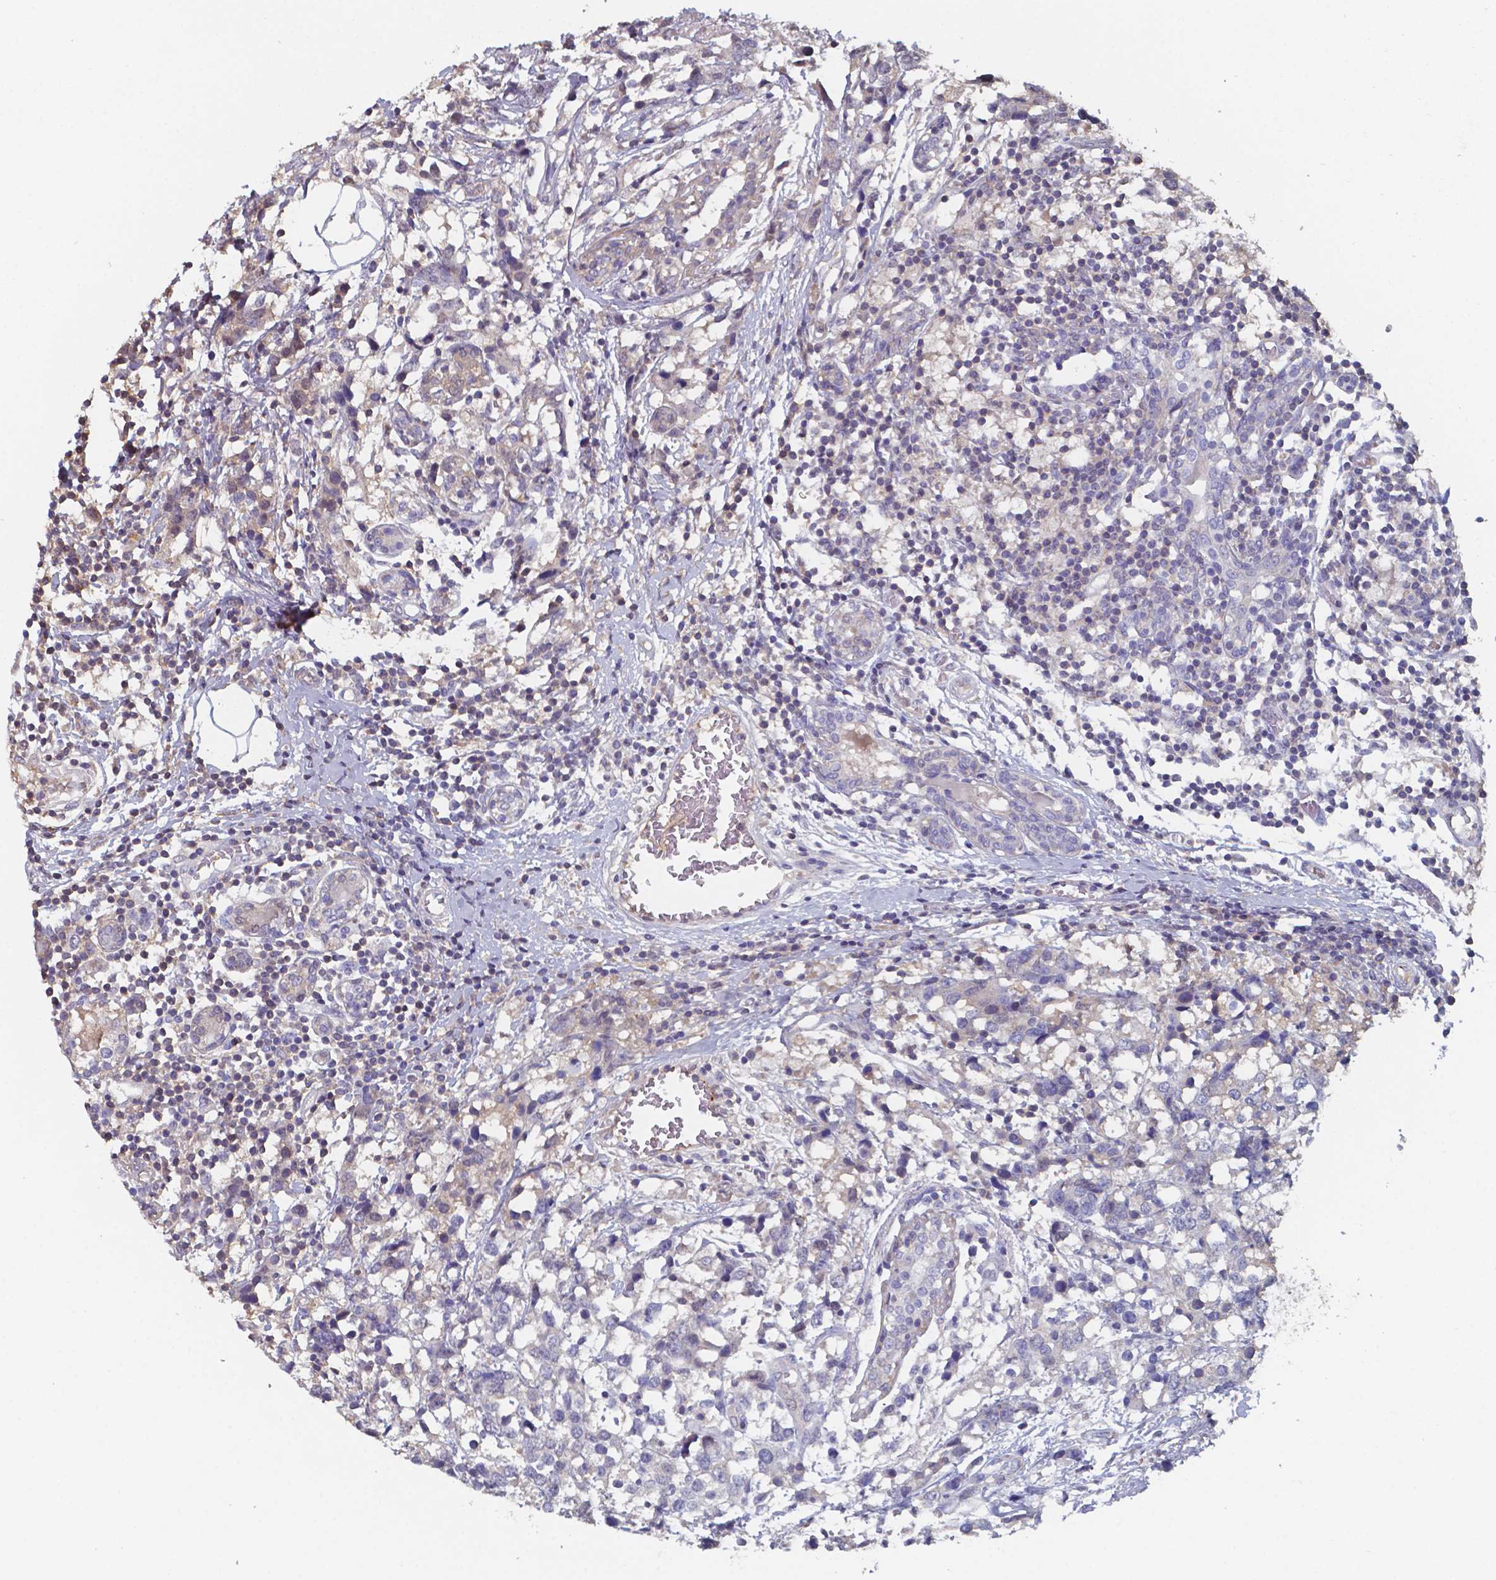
{"staining": {"intensity": "negative", "quantity": "none", "location": "none"}, "tissue": "breast cancer", "cell_type": "Tumor cells", "image_type": "cancer", "snomed": [{"axis": "morphology", "description": "Lobular carcinoma"}, {"axis": "topography", "description": "Breast"}], "caption": "High power microscopy micrograph of an IHC image of breast cancer (lobular carcinoma), revealing no significant expression in tumor cells.", "gene": "BTBD17", "patient": {"sex": "female", "age": 59}}